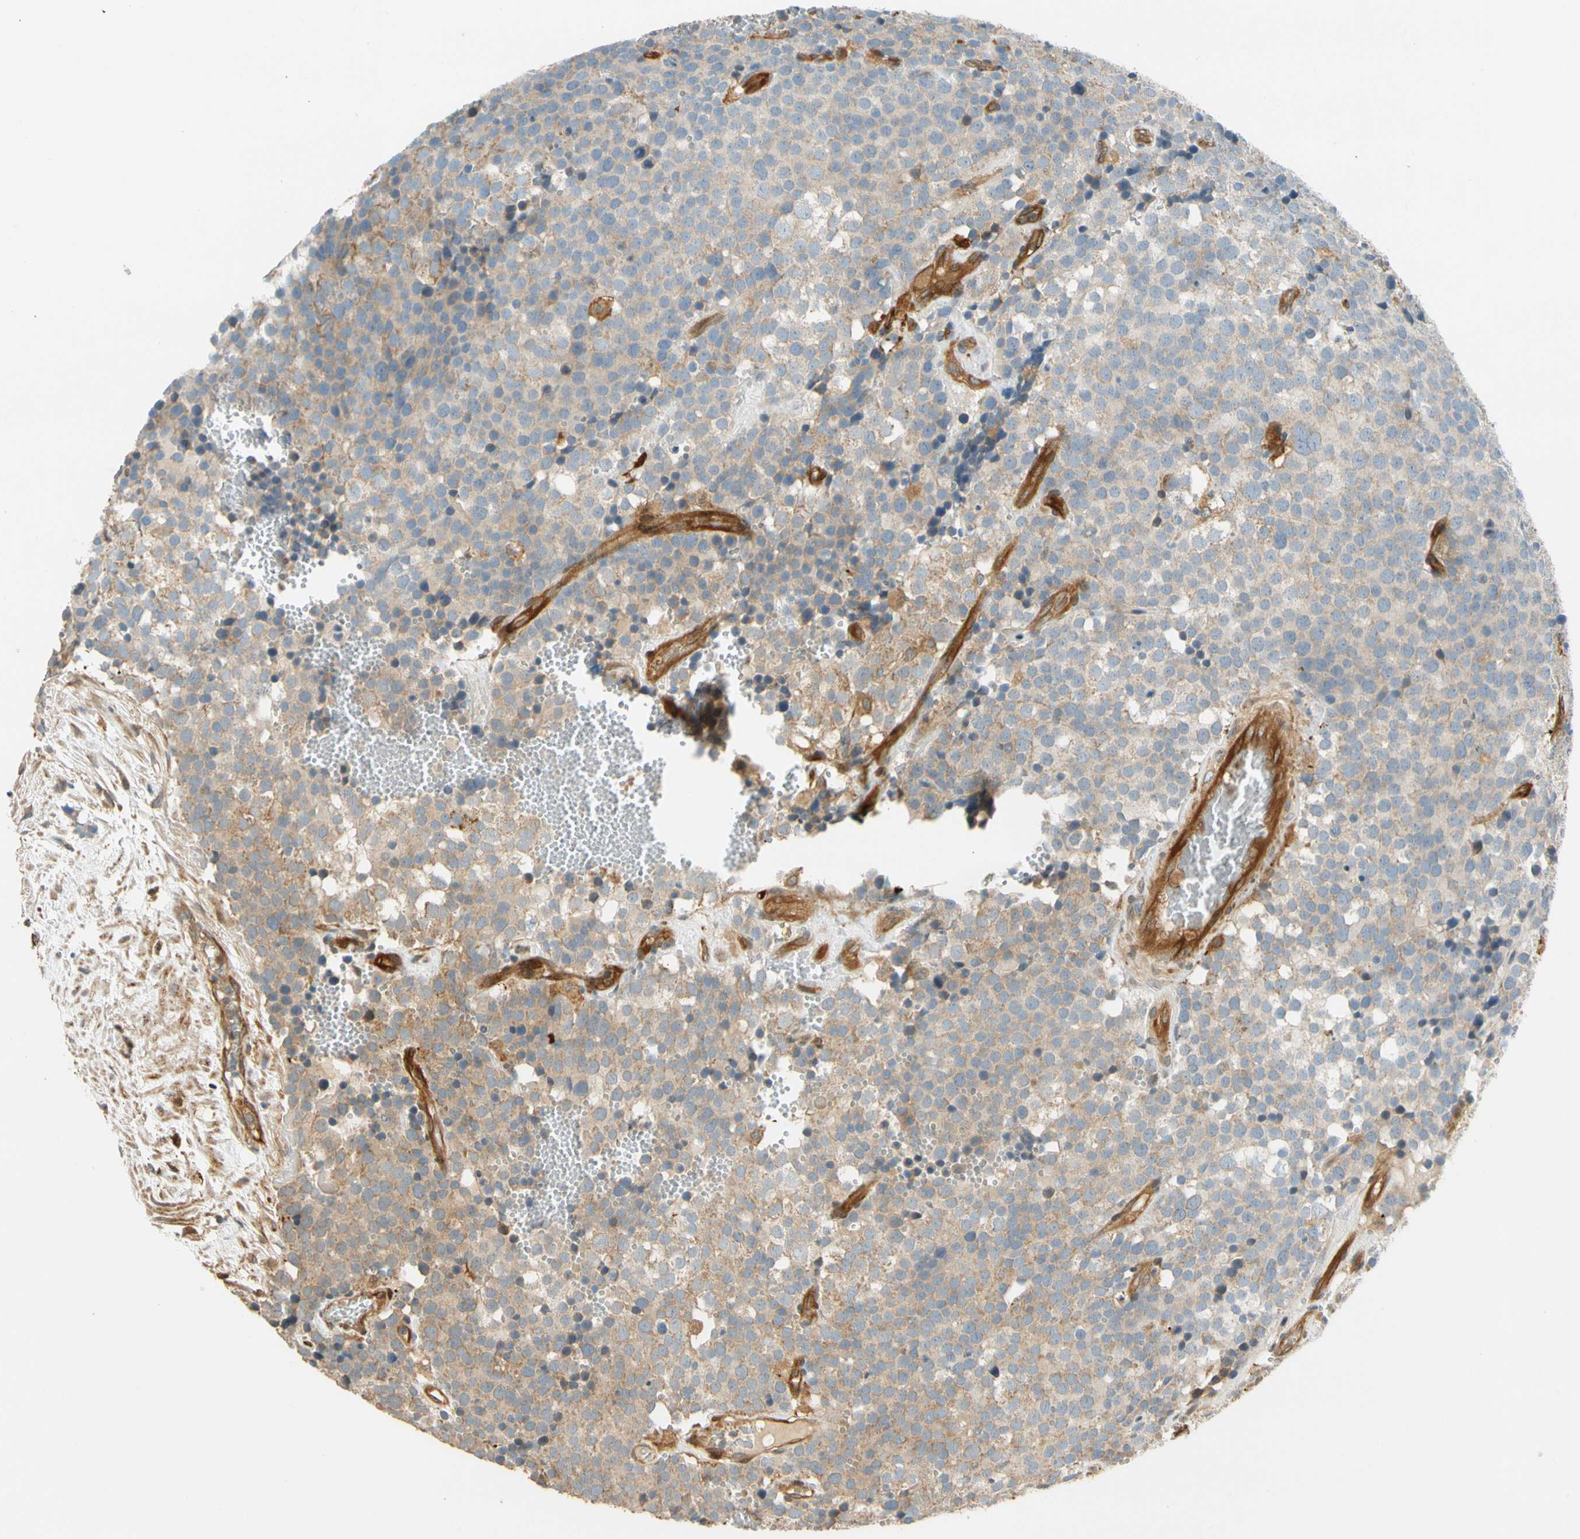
{"staining": {"intensity": "weak", "quantity": ">75%", "location": "cytoplasmic/membranous"}, "tissue": "testis cancer", "cell_type": "Tumor cells", "image_type": "cancer", "snomed": [{"axis": "morphology", "description": "Seminoma, NOS"}, {"axis": "topography", "description": "Testis"}], "caption": "Protein staining by immunohistochemistry reveals weak cytoplasmic/membranous expression in about >75% of tumor cells in testis cancer. (IHC, brightfield microscopy, high magnification).", "gene": "PARP14", "patient": {"sex": "male", "age": 71}}